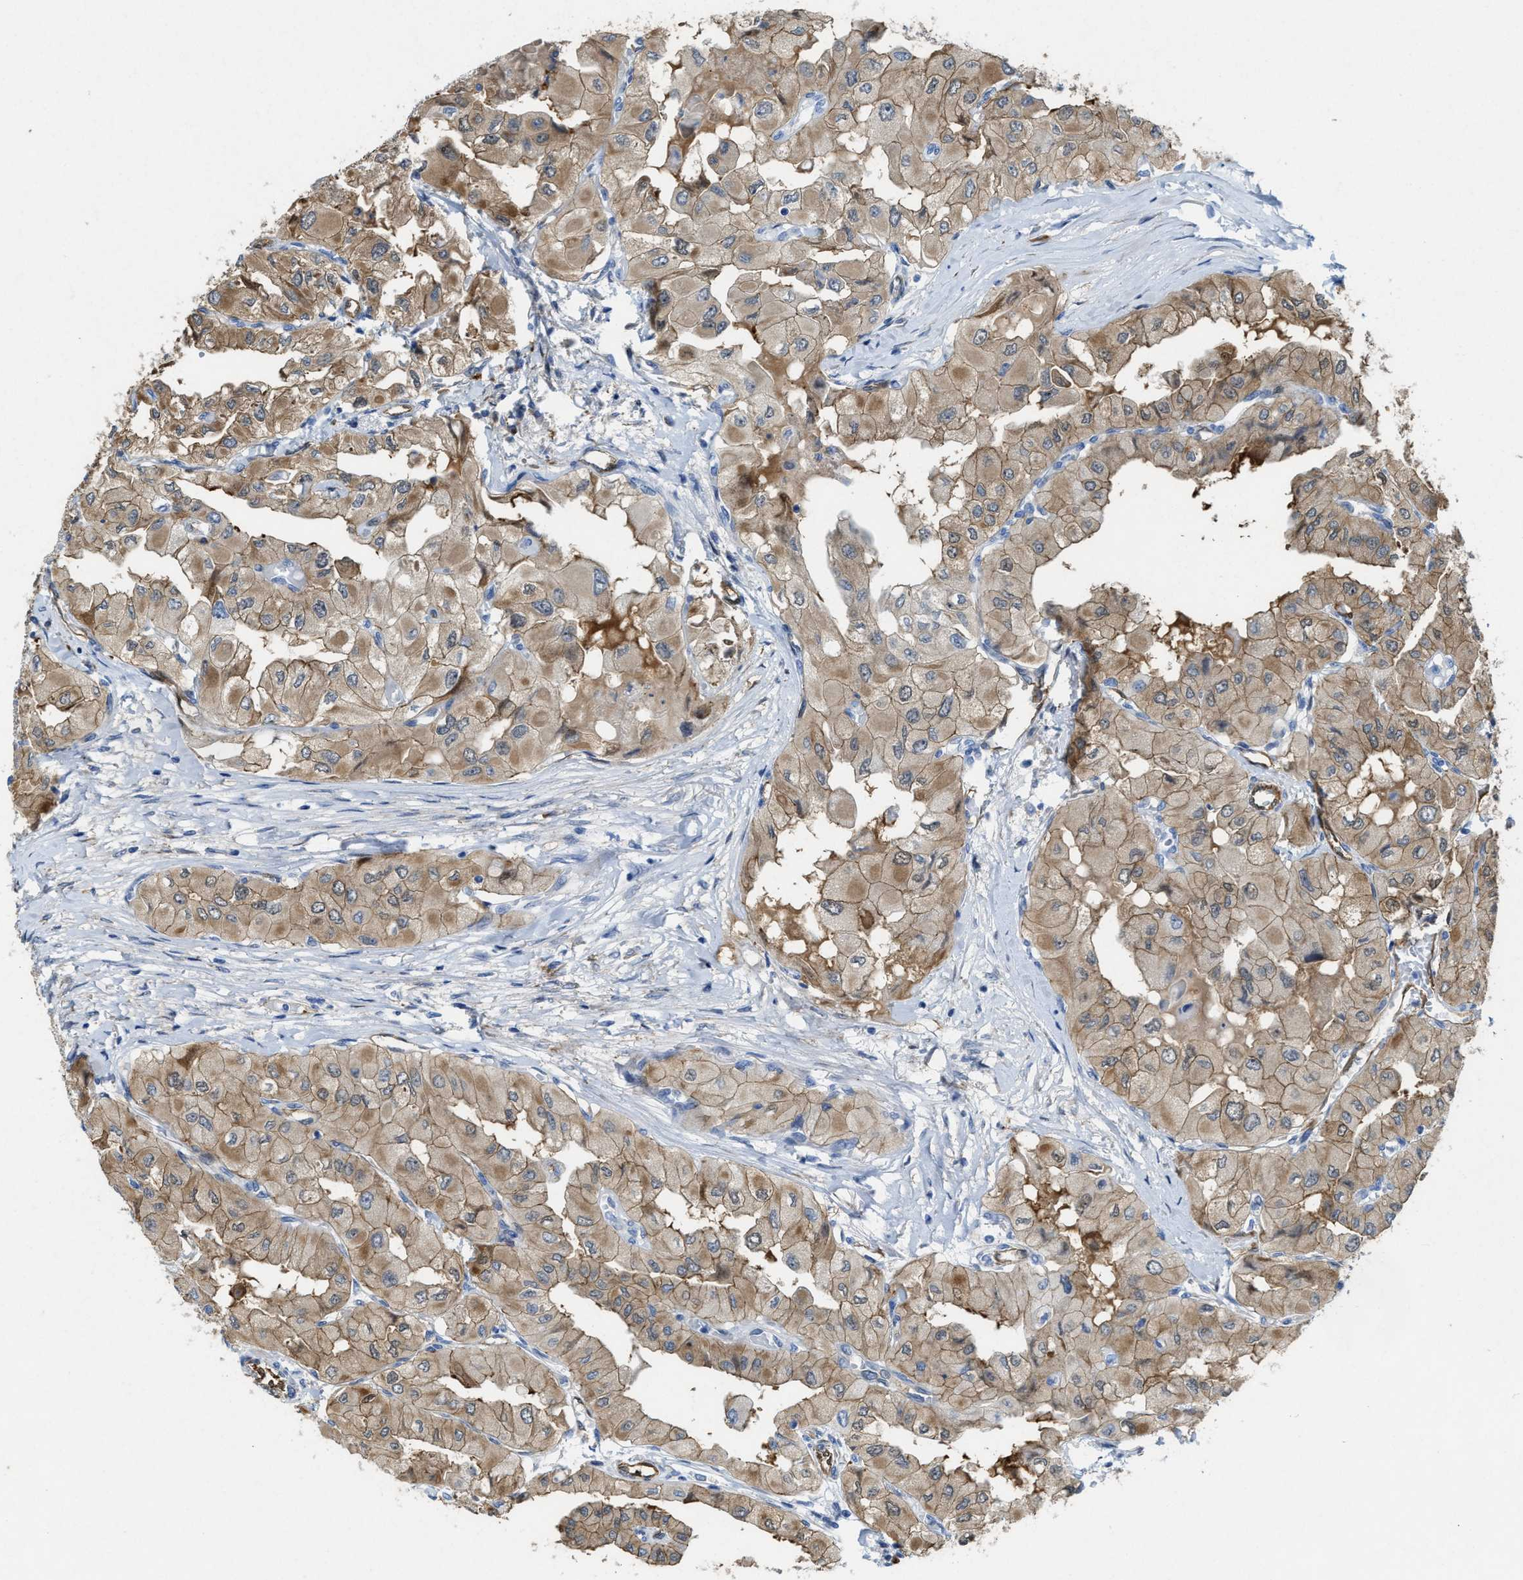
{"staining": {"intensity": "moderate", "quantity": ">75%", "location": "cytoplasmic/membranous"}, "tissue": "thyroid cancer", "cell_type": "Tumor cells", "image_type": "cancer", "snomed": [{"axis": "morphology", "description": "Papillary adenocarcinoma, NOS"}, {"axis": "topography", "description": "Thyroid gland"}], "caption": "Human papillary adenocarcinoma (thyroid) stained for a protein (brown) exhibits moderate cytoplasmic/membranous positive expression in approximately >75% of tumor cells.", "gene": "ASS1", "patient": {"sex": "female", "age": 59}}